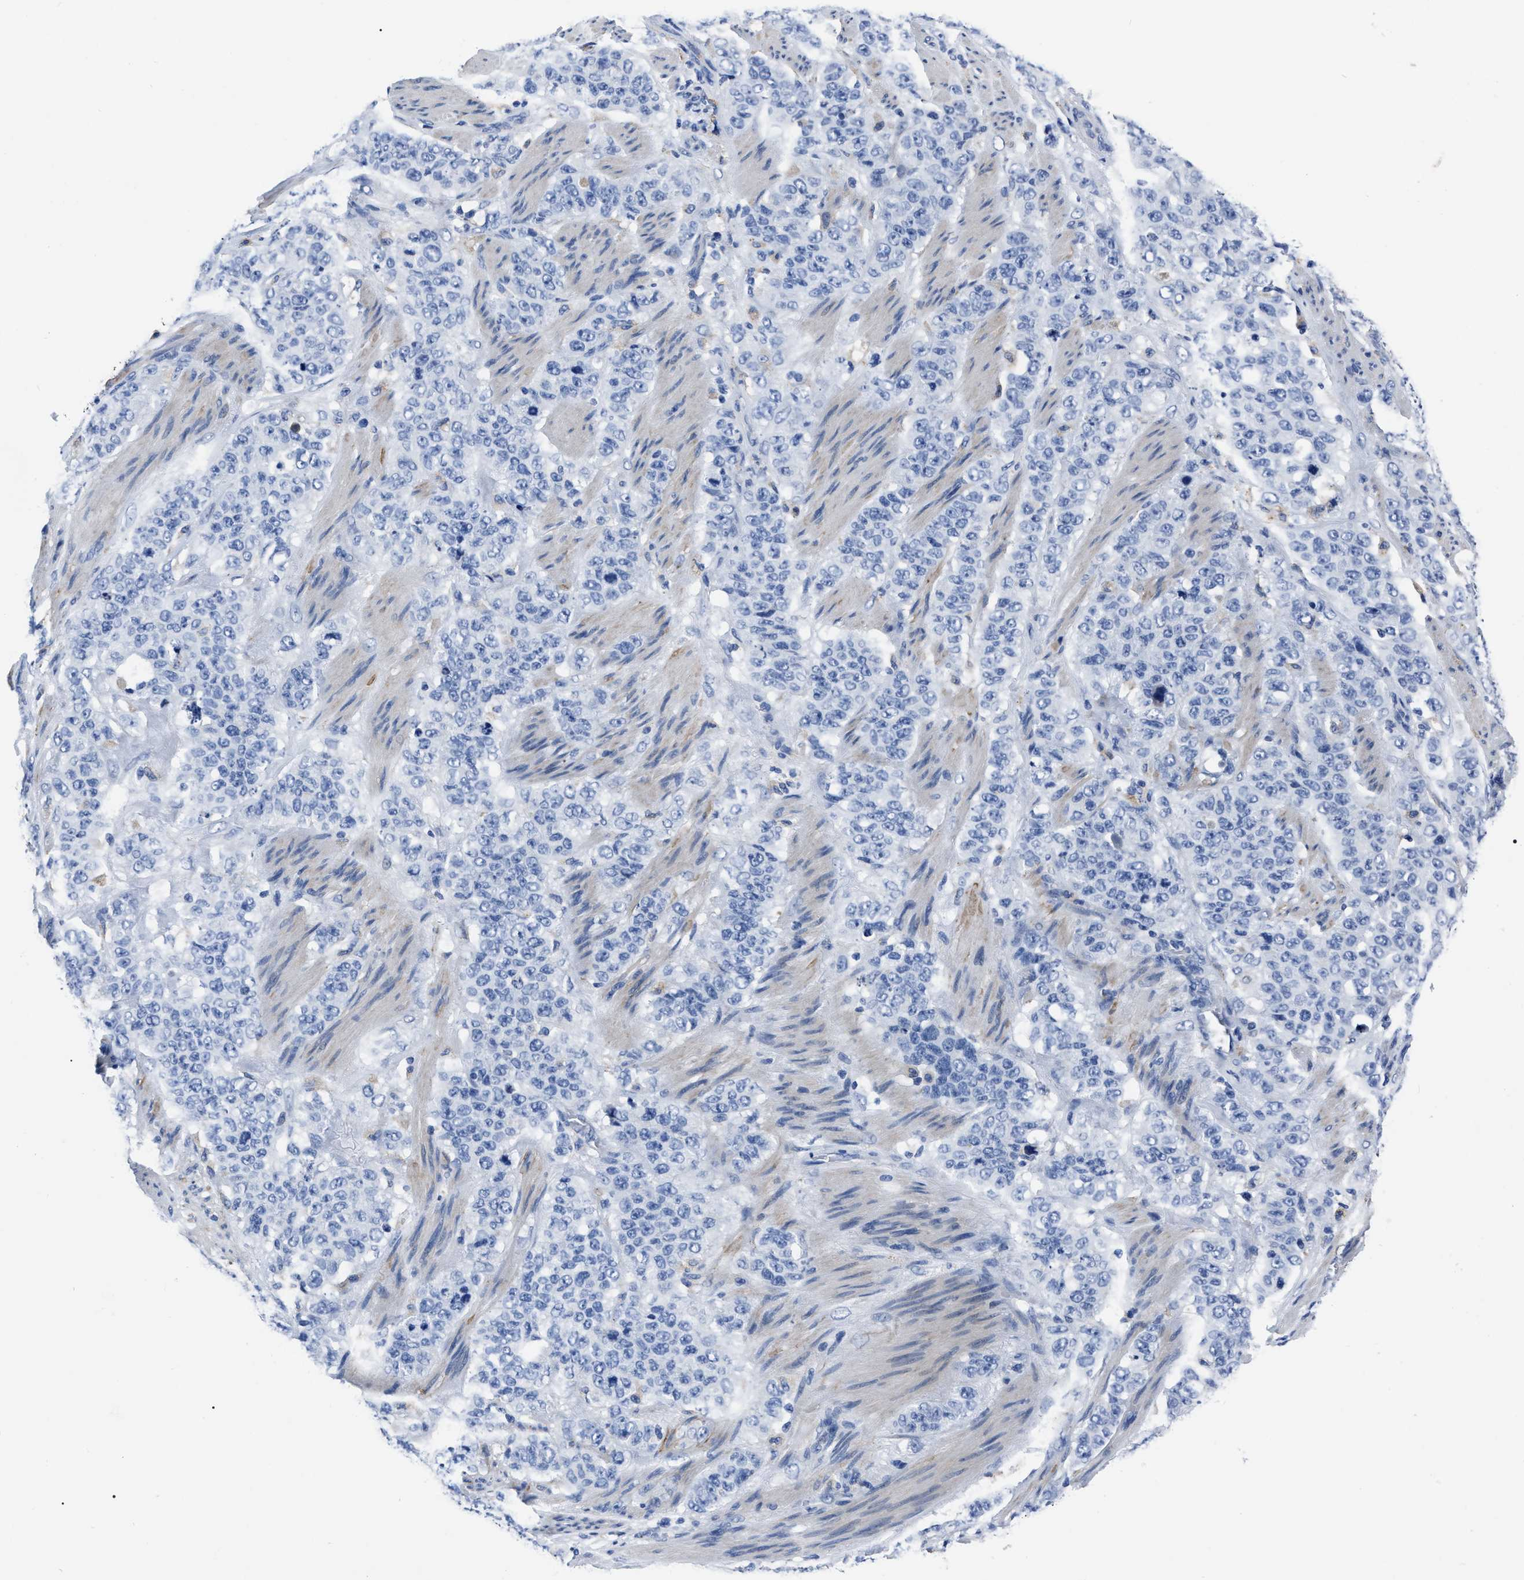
{"staining": {"intensity": "negative", "quantity": "none", "location": "none"}, "tissue": "stomach cancer", "cell_type": "Tumor cells", "image_type": "cancer", "snomed": [{"axis": "morphology", "description": "Adenocarcinoma, NOS"}, {"axis": "topography", "description": "Stomach"}], "caption": "Immunohistochemistry image of neoplastic tissue: stomach adenocarcinoma stained with DAB (3,3'-diaminobenzidine) displays no significant protein positivity in tumor cells. (Brightfield microscopy of DAB immunohistochemistry (IHC) at high magnification).", "gene": "MOV10L1", "patient": {"sex": "male", "age": 48}}